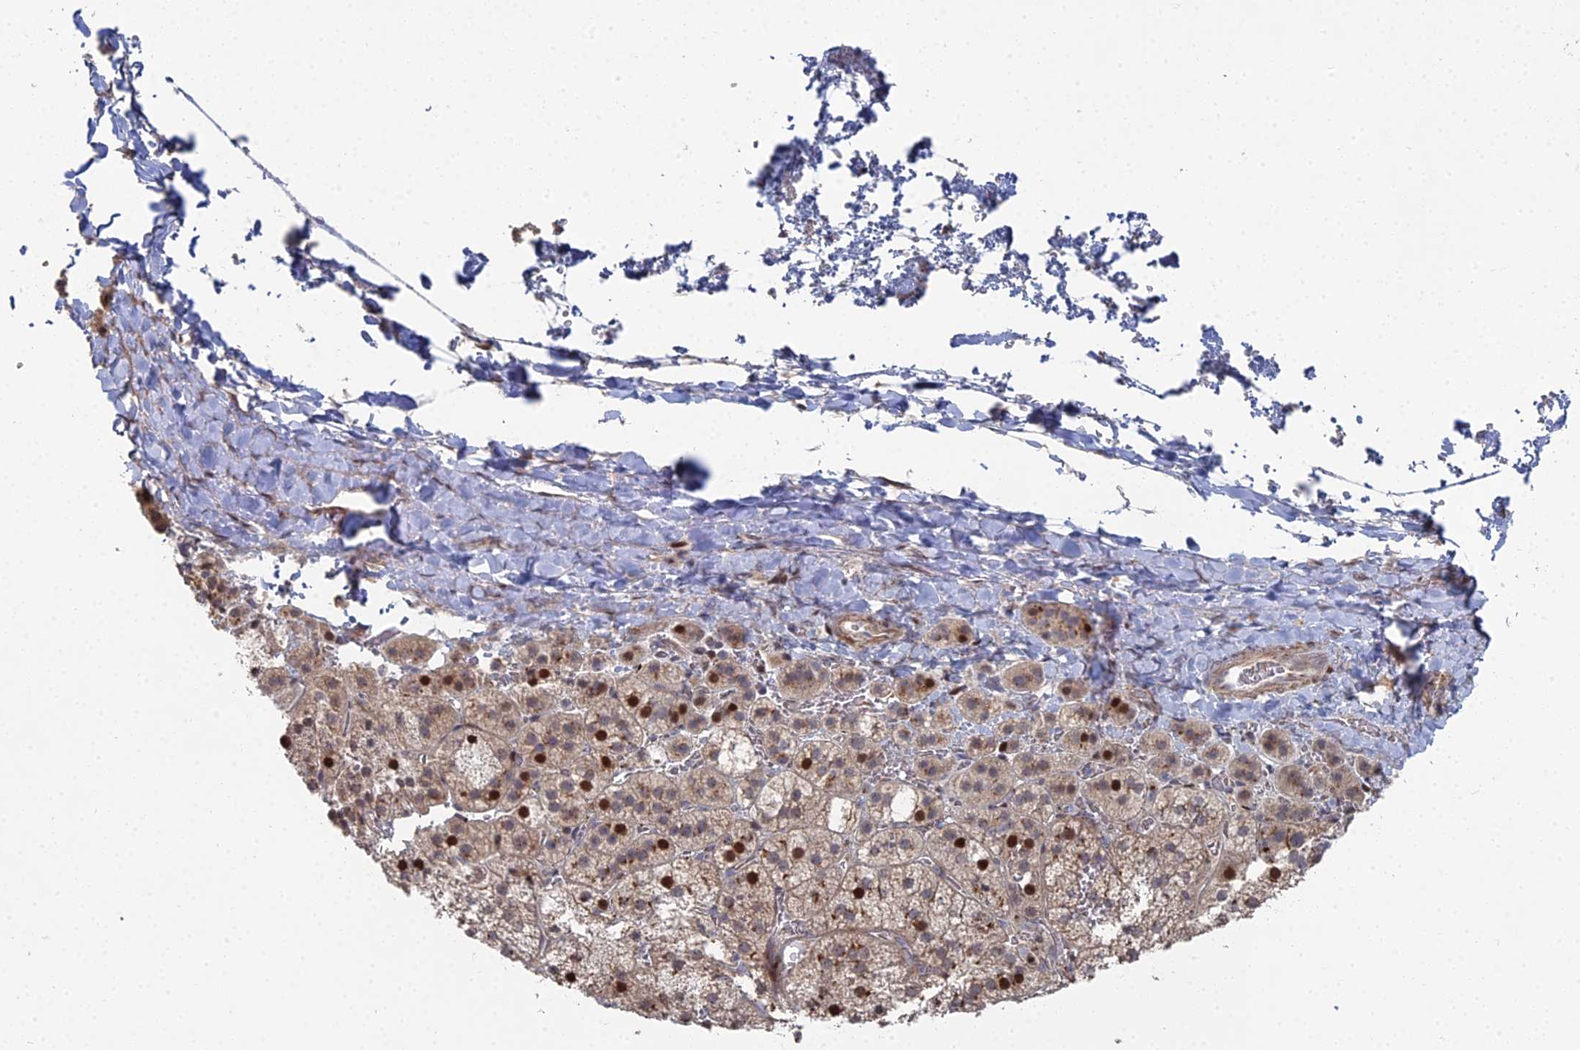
{"staining": {"intensity": "strong", "quantity": "<25%", "location": "cytoplasmic/membranous,nuclear"}, "tissue": "adrenal gland", "cell_type": "Glandular cells", "image_type": "normal", "snomed": [{"axis": "morphology", "description": "Normal tissue, NOS"}, {"axis": "topography", "description": "Adrenal gland"}], "caption": "Adrenal gland stained with a brown dye shows strong cytoplasmic/membranous,nuclear positive positivity in approximately <25% of glandular cells.", "gene": "SGMS1", "patient": {"sex": "female", "age": 44}}